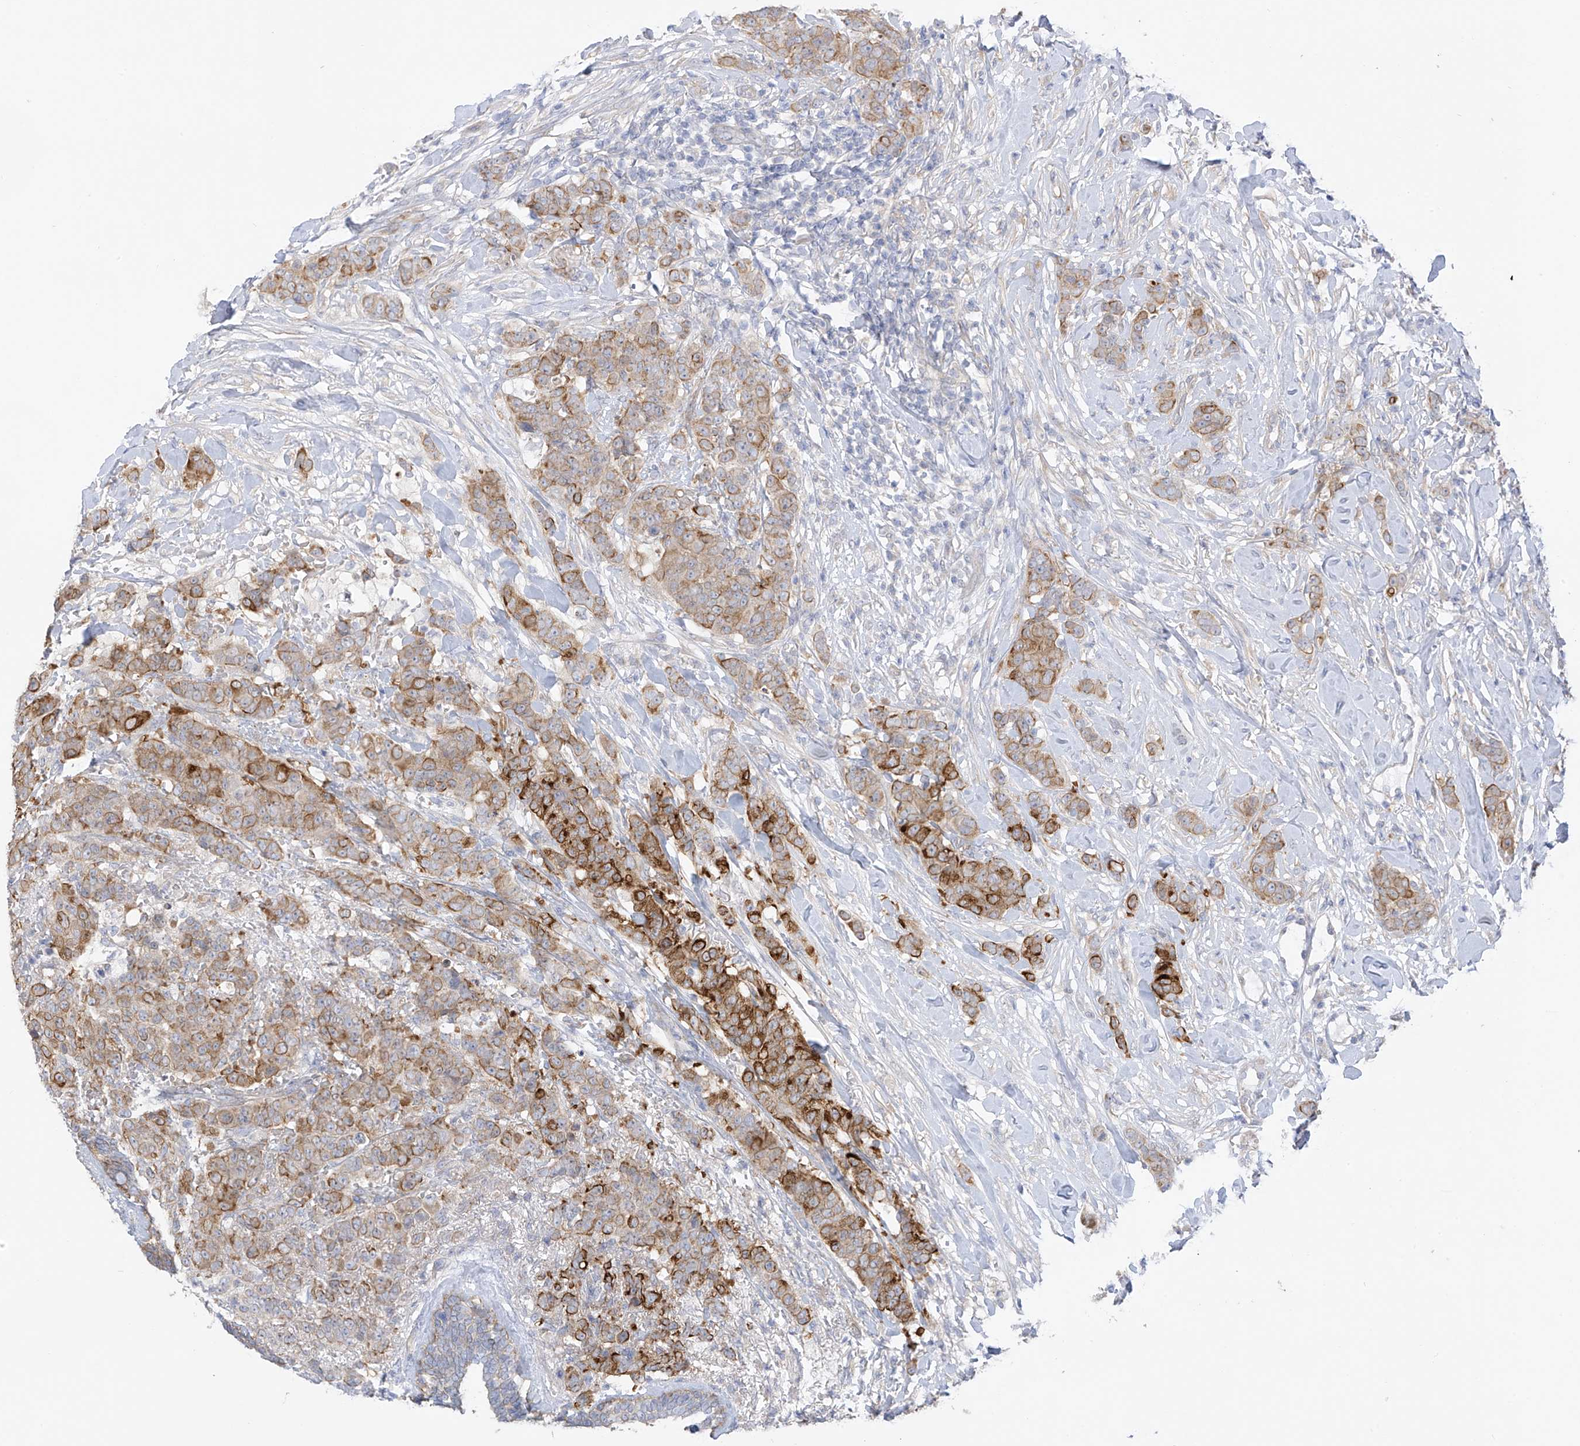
{"staining": {"intensity": "moderate", "quantity": ">75%", "location": "cytoplasmic/membranous"}, "tissue": "breast cancer", "cell_type": "Tumor cells", "image_type": "cancer", "snomed": [{"axis": "morphology", "description": "Duct carcinoma"}, {"axis": "topography", "description": "Breast"}], "caption": "Human breast cancer (infiltrating ductal carcinoma) stained for a protein (brown) reveals moderate cytoplasmic/membranous positive positivity in about >75% of tumor cells.", "gene": "EIPR1", "patient": {"sex": "female", "age": 40}}